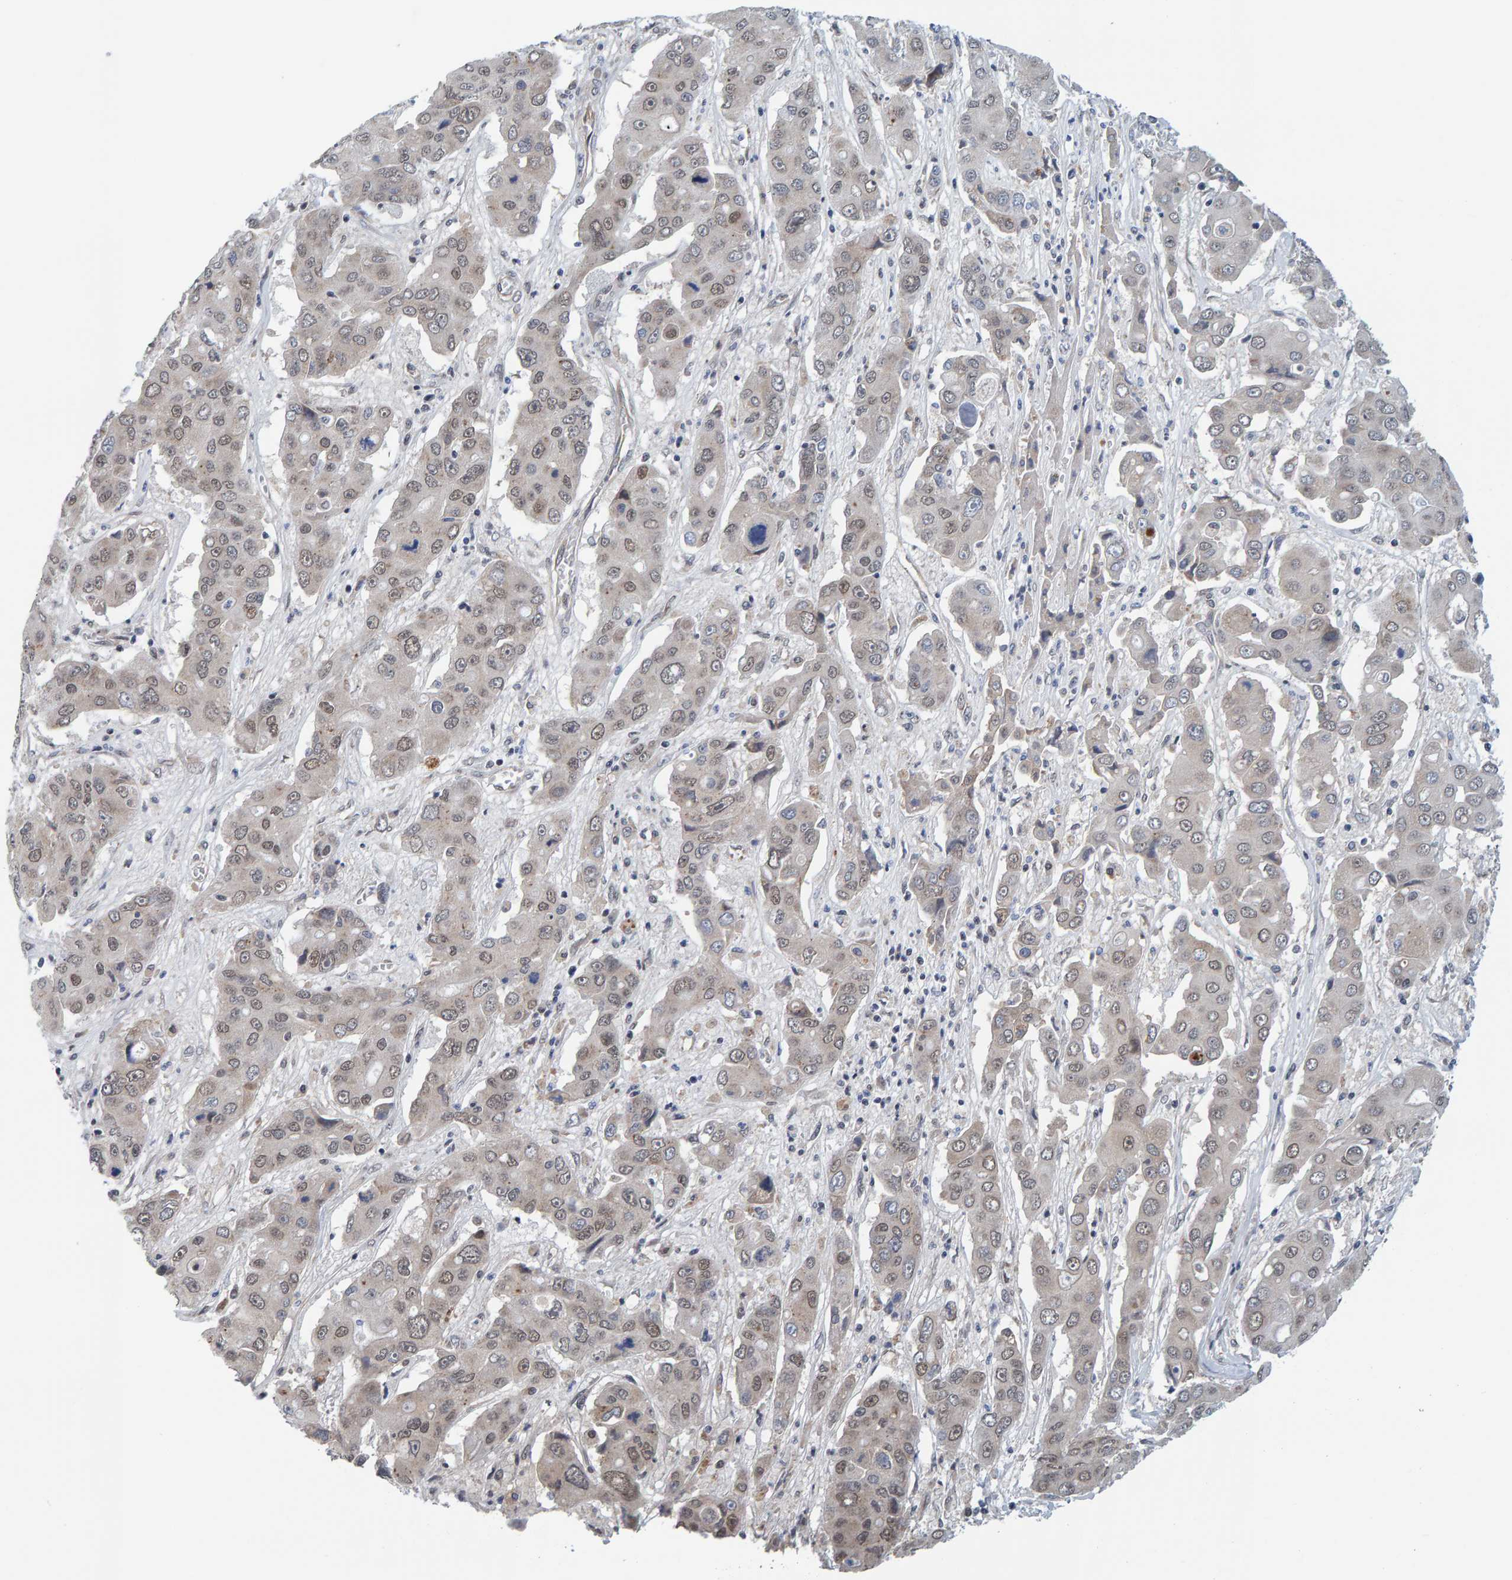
{"staining": {"intensity": "weak", "quantity": "25%-75%", "location": "nuclear"}, "tissue": "liver cancer", "cell_type": "Tumor cells", "image_type": "cancer", "snomed": [{"axis": "morphology", "description": "Cholangiocarcinoma"}, {"axis": "topography", "description": "Liver"}], "caption": "High-power microscopy captured an IHC photomicrograph of cholangiocarcinoma (liver), revealing weak nuclear positivity in about 25%-75% of tumor cells.", "gene": "SCRN2", "patient": {"sex": "male", "age": 67}}